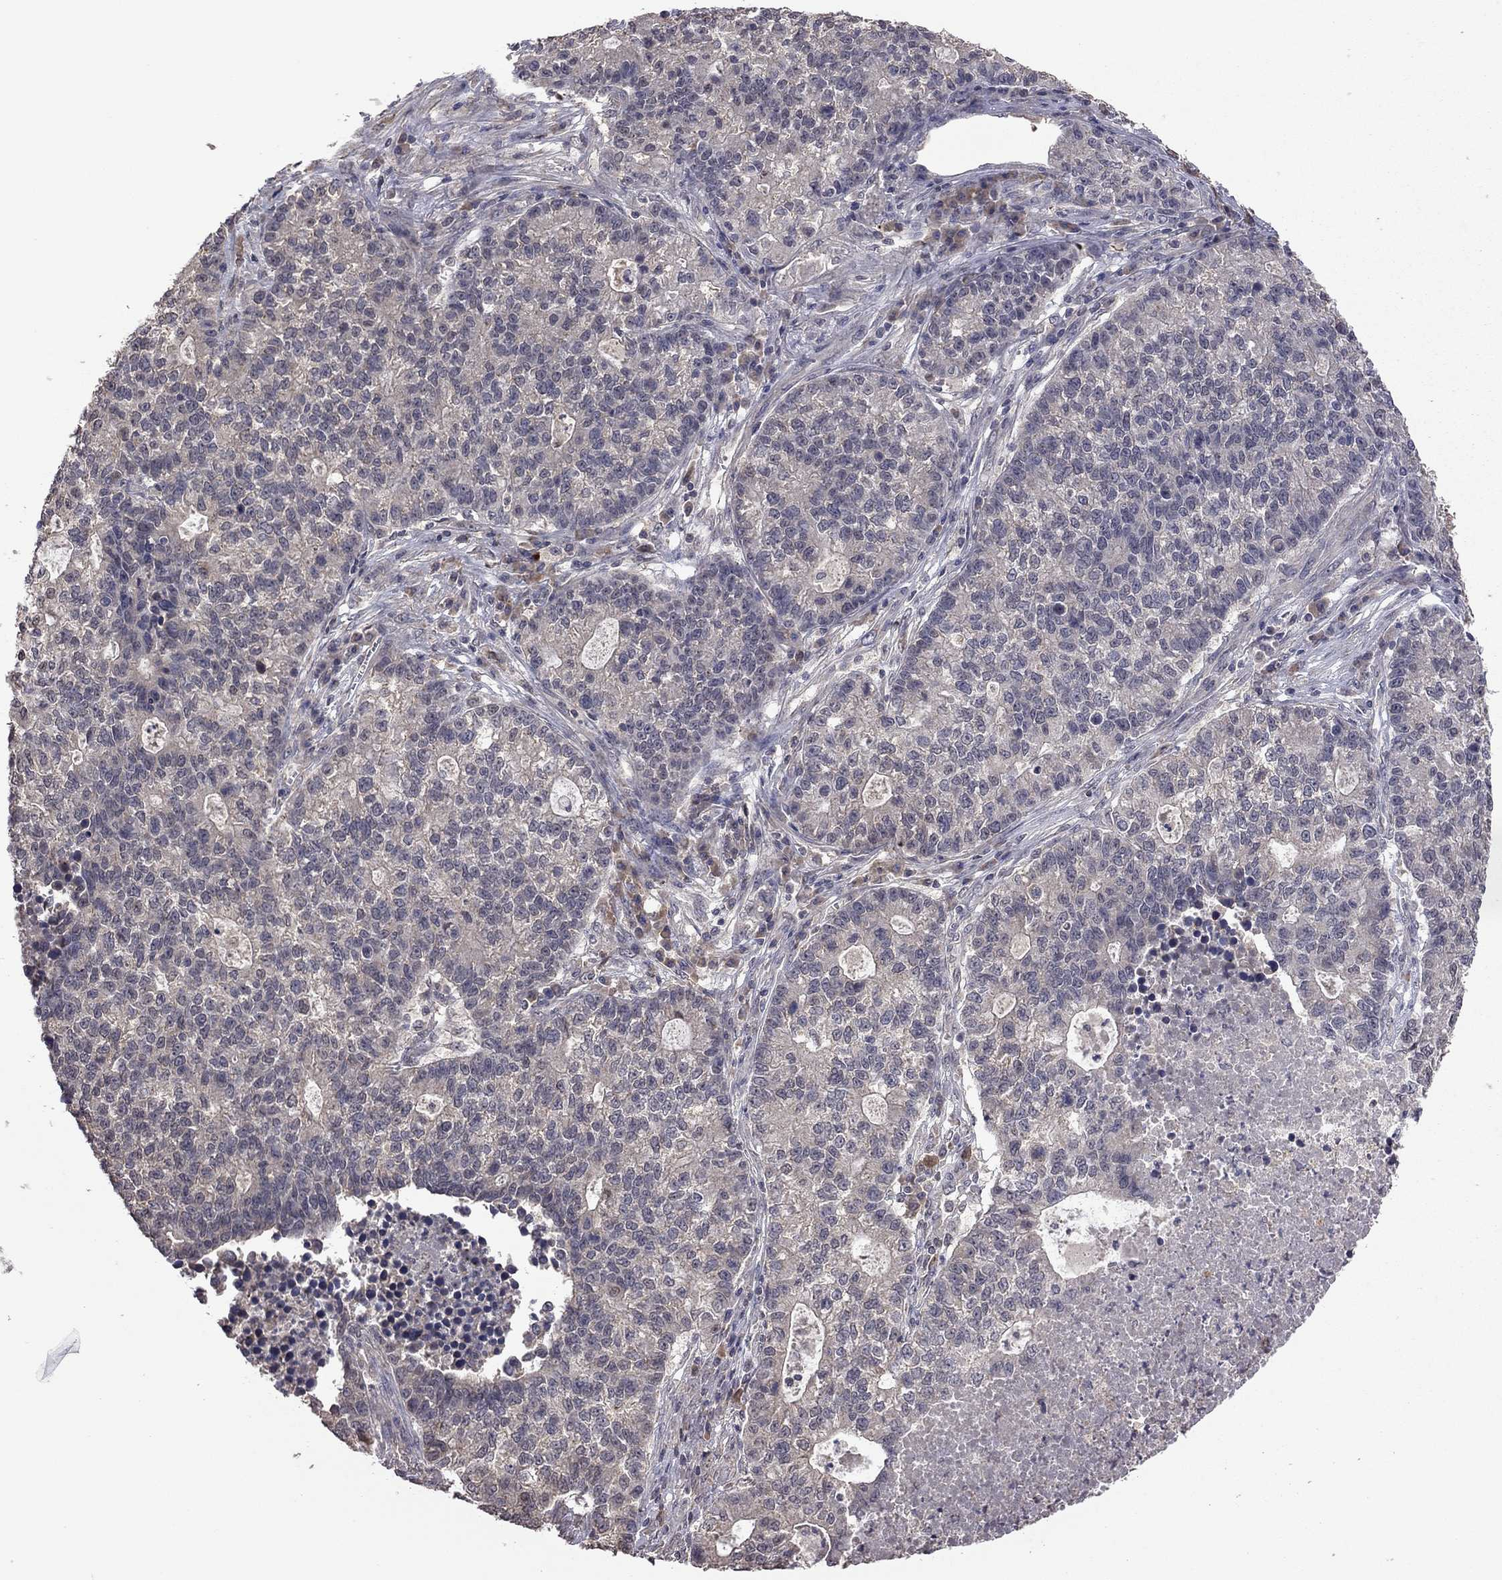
{"staining": {"intensity": "negative", "quantity": "none", "location": "none"}, "tissue": "lung cancer", "cell_type": "Tumor cells", "image_type": "cancer", "snomed": [{"axis": "morphology", "description": "Adenocarcinoma, NOS"}, {"axis": "topography", "description": "Lung"}], "caption": "Adenocarcinoma (lung) was stained to show a protein in brown. There is no significant positivity in tumor cells. (DAB immunohistochemistry with hematoxylin counter stain).", "gene": "TSNARE1", "patient": {"sex": "male", "age": 57}}